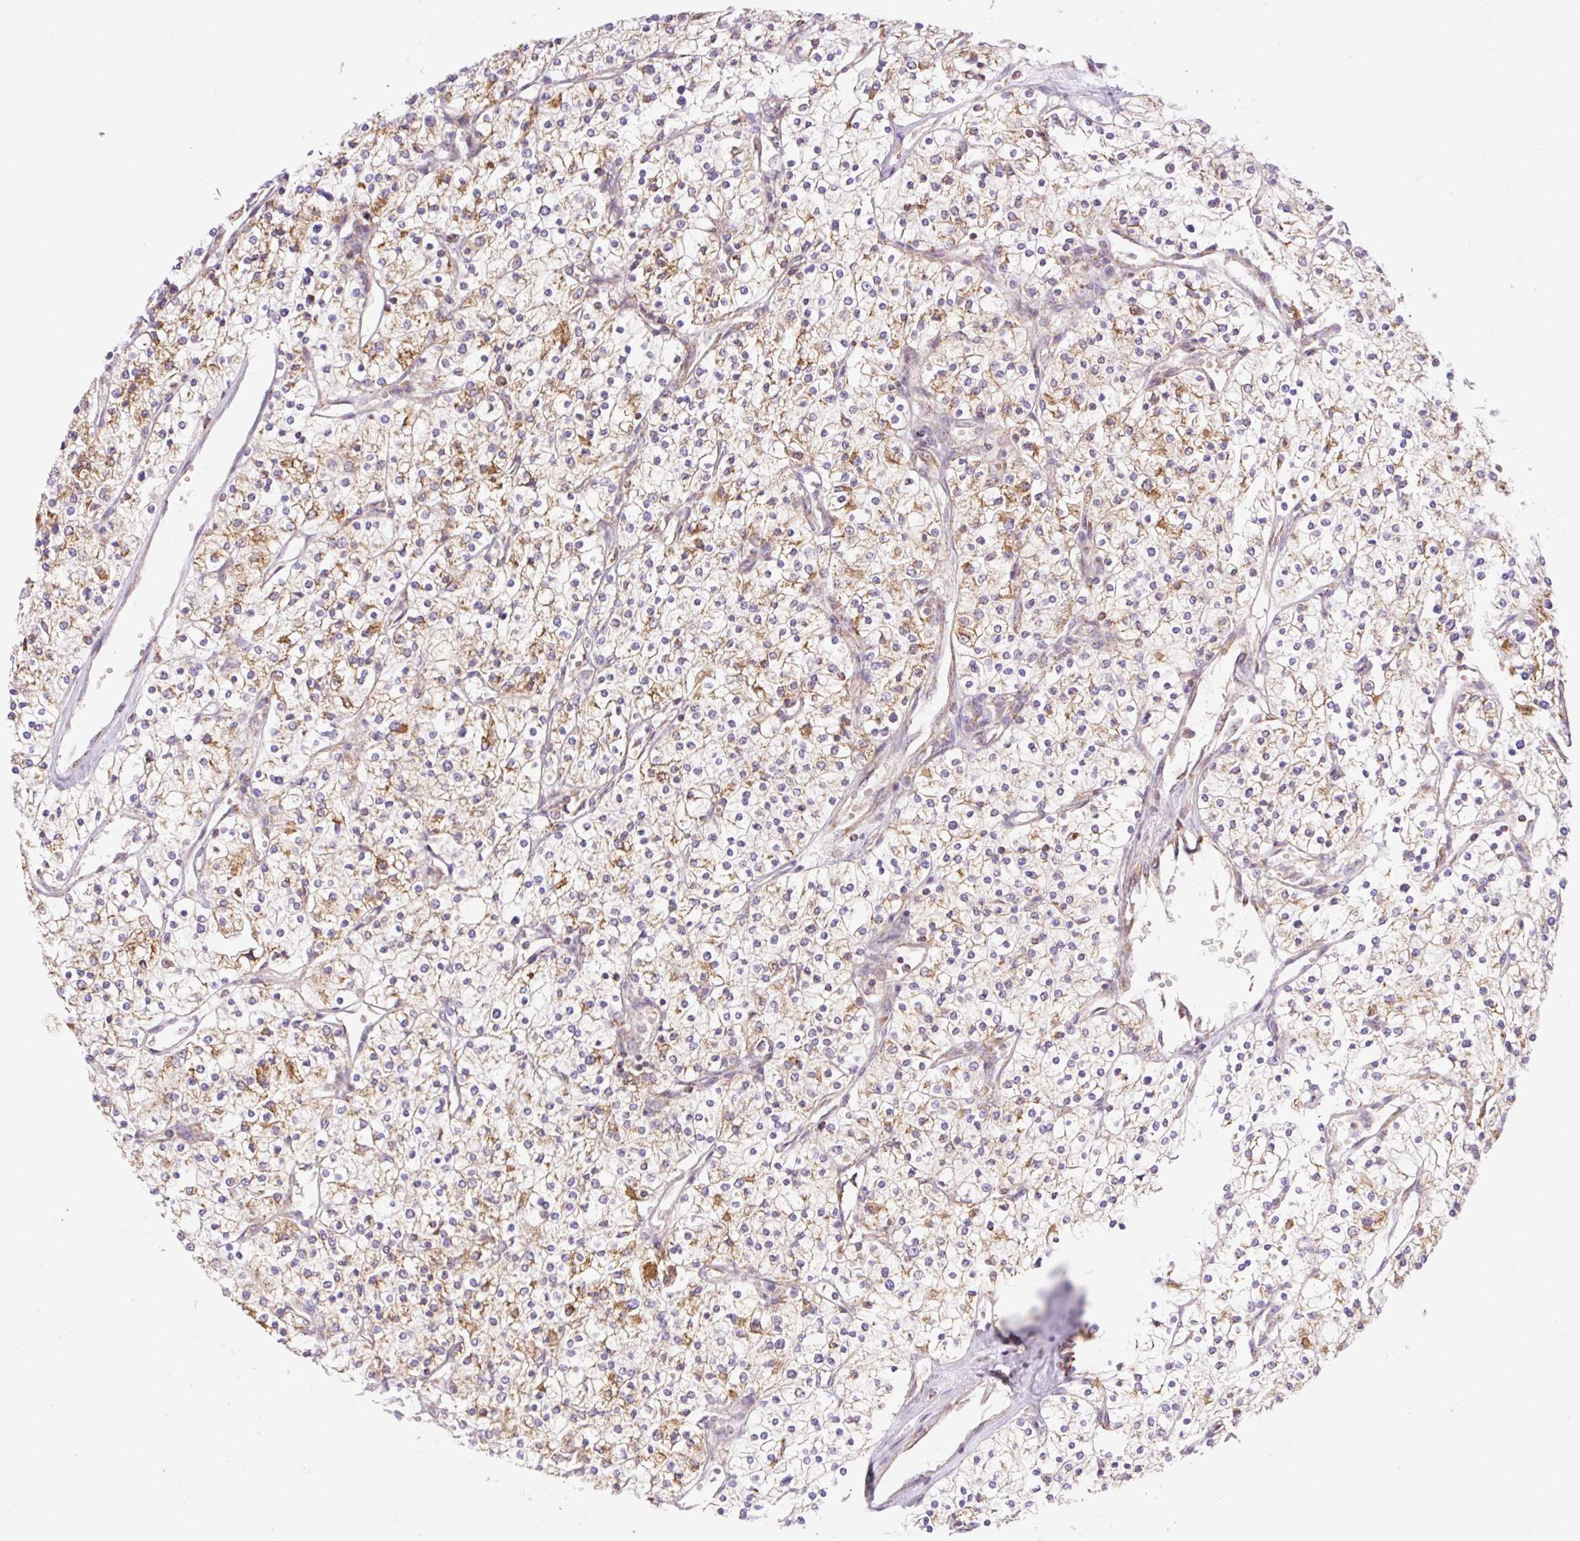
{"staining": {"intensity": "moderate", "quantity": ">75%", "location": "cytoplasmic/membranous"}, "tissue": "renal cancer", "cell_type": "Tumor cells", "image_type": "cancer", "snomed": [{"axis": "morphology", "description": "Adenocarcinoma, NOS"}, {"axis": "topography", "description": "Kidney"}], "caption": "Moderate cytoplasmic/membranous expression for a protein is appreciated in about >75% of tumor cells of renal cancer (adenocarcinoma) using immunohistochemistry (IHC).", "gene": "GOSR2", "patient": {"sex": "male", "age": 80}}